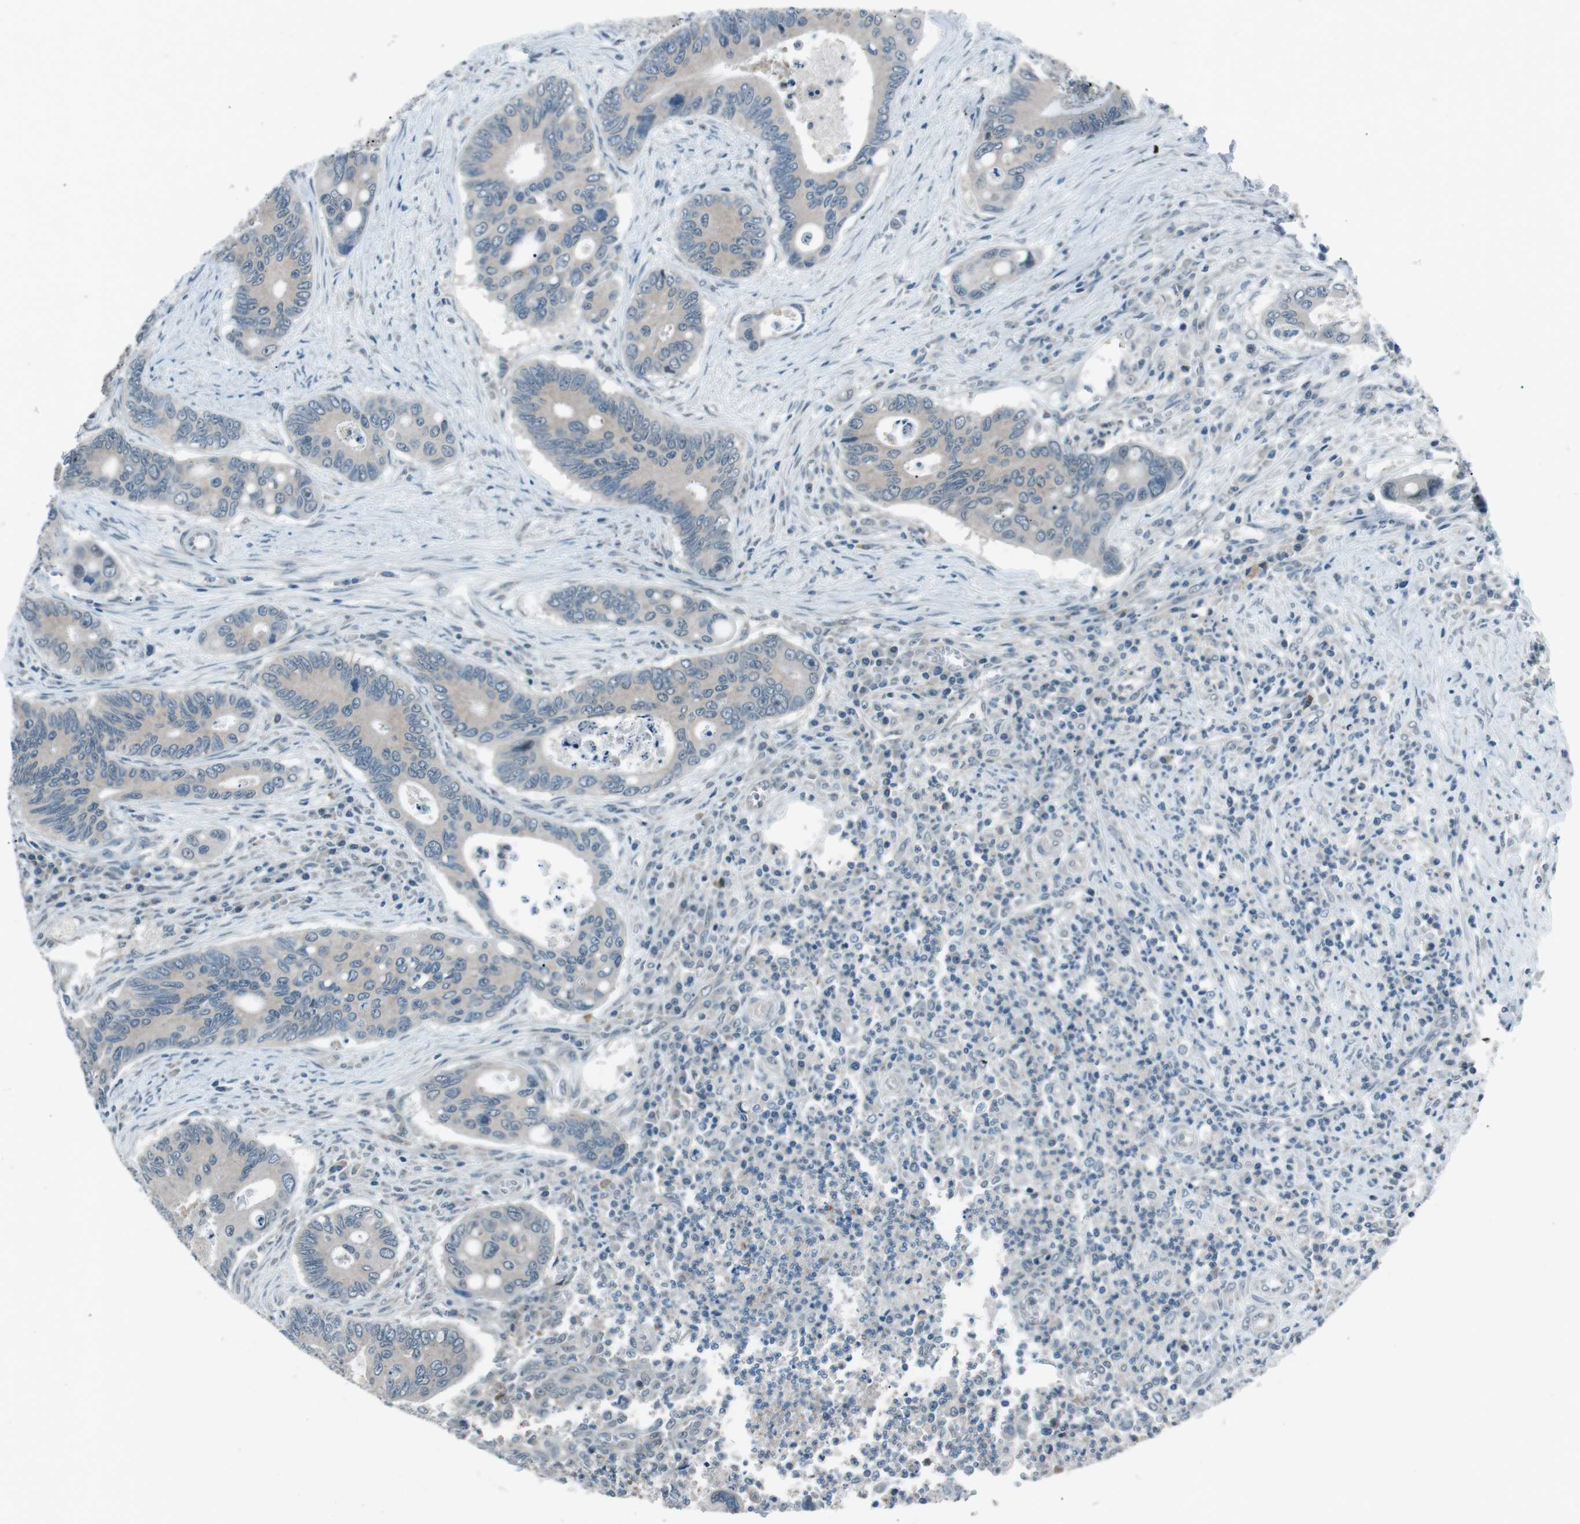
{"staining": {"intensity": "weak", "quantity": ">75%", "location": "cytoplasmic/membranous"}, "tissue": "colorectal cancer", "cell_type": "Tumor cells", "image_type": "cancer", "snomed": [{"axis": "morphology", "description": "Inflammation, NOS"}, {"axis": "morphology", "description": "Adenocarcinoma, NOS"}, {"axis": "topography", "description": "Colon"}], "caption": "Tumor cells display weak cytoplasmic/membranous staining in approximately >75% of cells in colorectal cancer.", "gene": "LRIG2", "patient": {"sex": "male", "age": 72}}